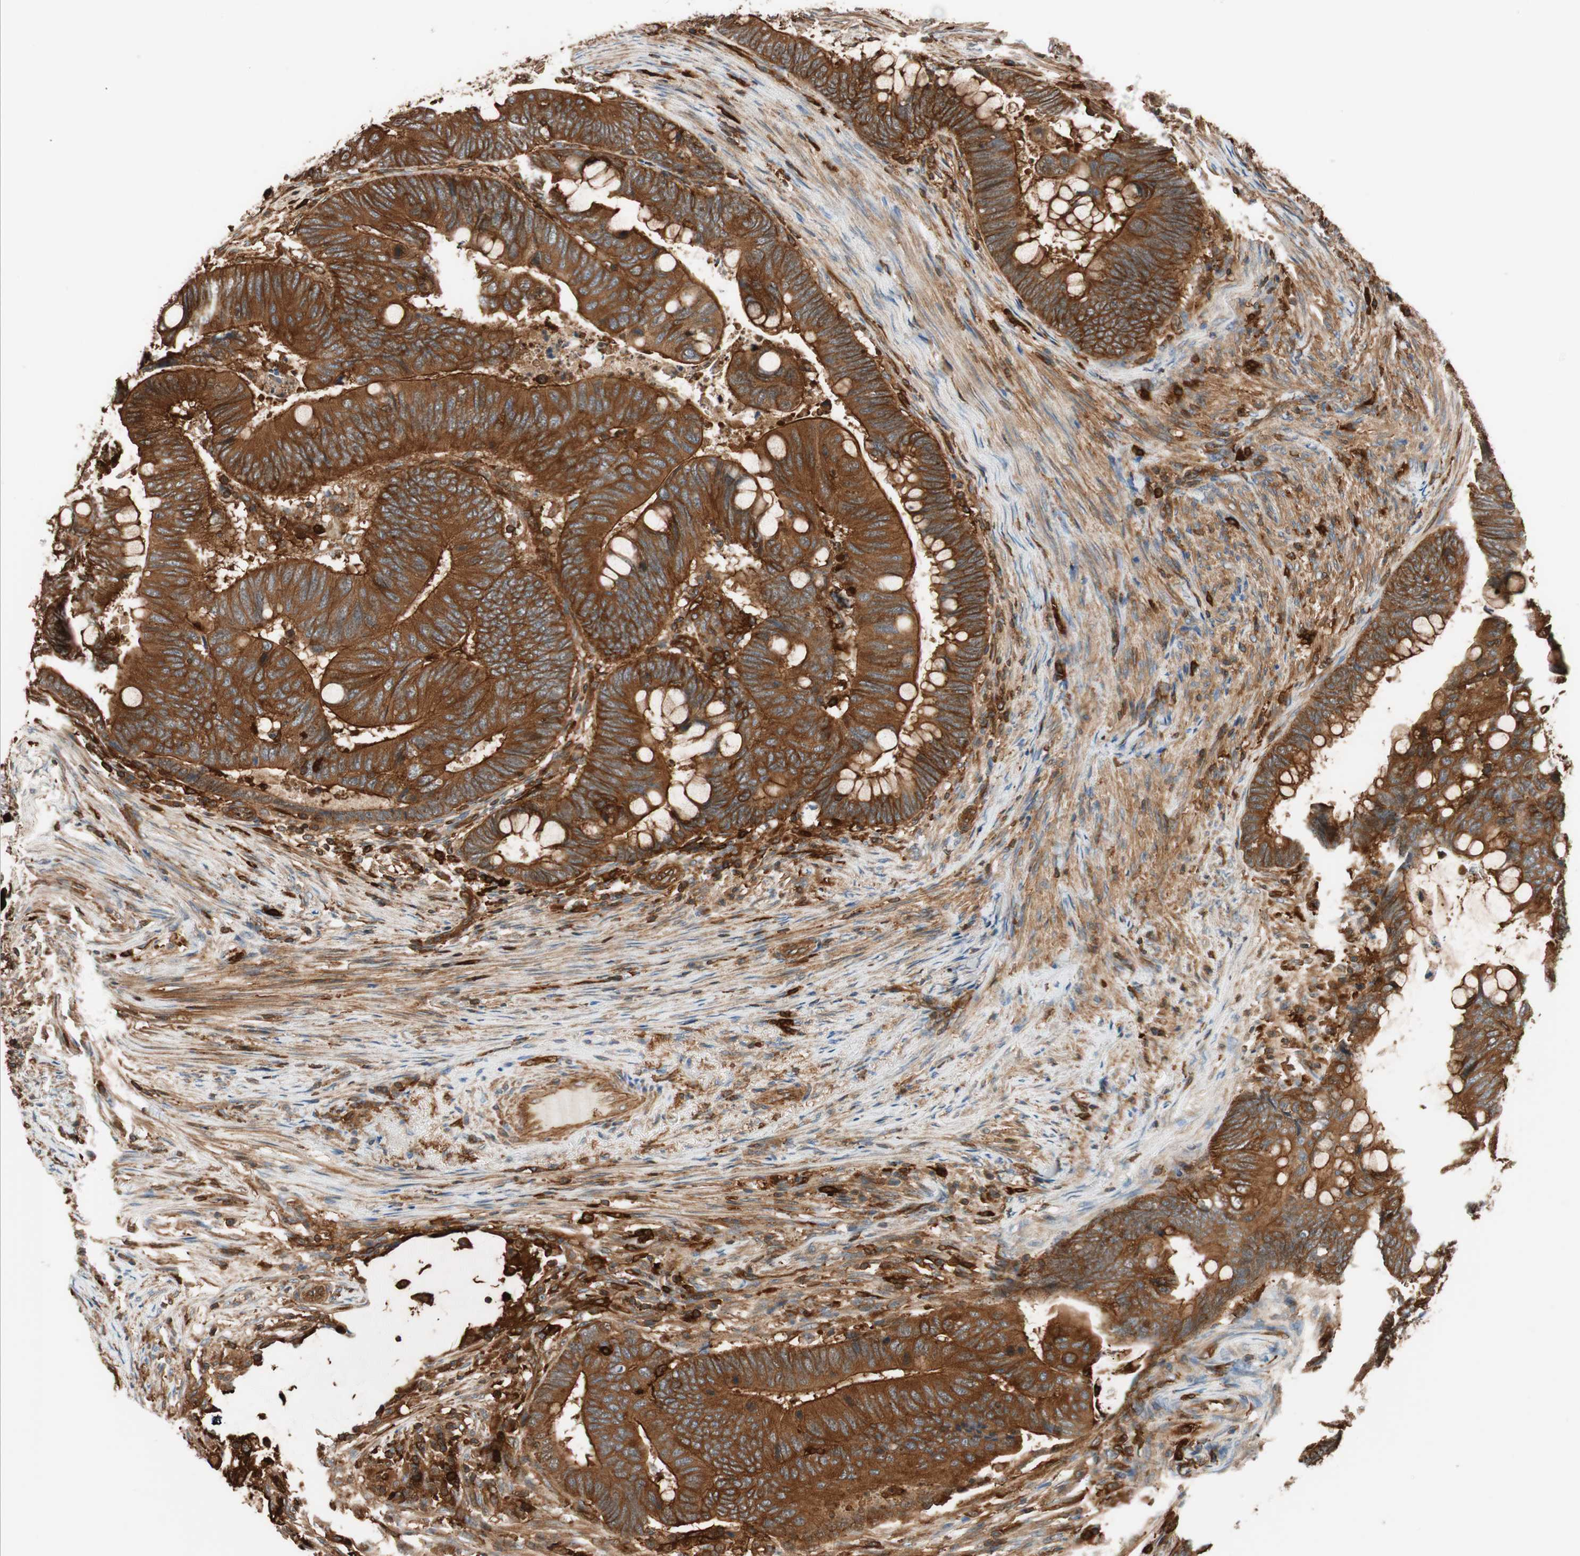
{"staining": {"intensity": "strong", "quantity": ">75%", "location": "cytoplasmic/membranous"}, "tissue": "colorectal cancer", "cell_type": "Tumor cells", "image_type": "cancer", "snomed": [{"axis": "morphology", "description": "Normal tissue, NOS"}, {"axis": "morphology", "description": "Adenocarcinoma, NOS"}, {"axis": "topography", "description": "Rectum"}, {"axis": "topography", "description": "Peripheral nerve tissue"}], "caption": "Strong cytoplasmic/membranous expression for a protein is present in approximately >75% of tumor cells of colorectal adenocarcinoma using immunohistochemistry.", "gene": "VASP", "patient": {"sex": "male", "age": 92}}